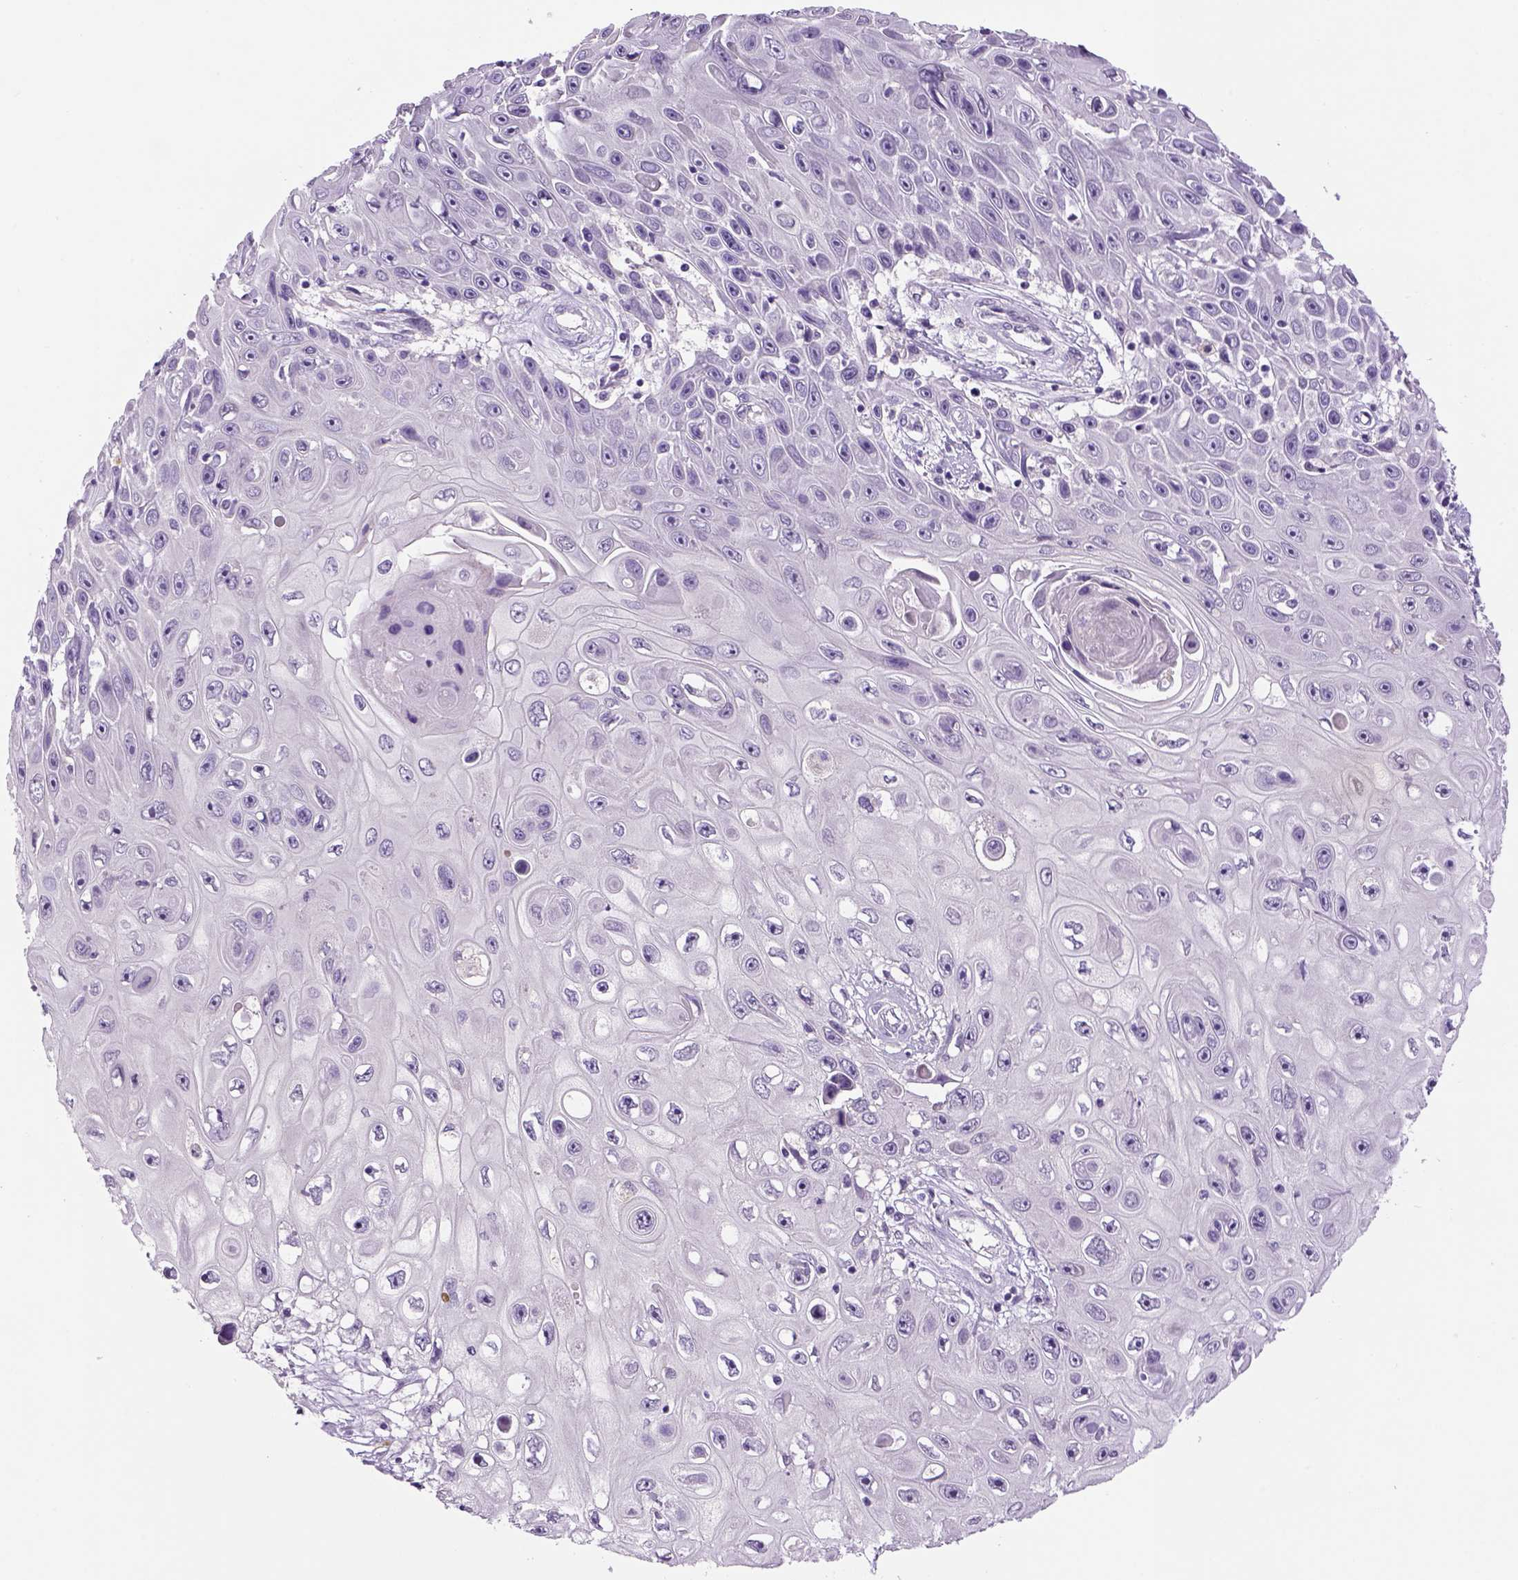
{"staining": {"intensity": "negative", "quantity": "none", "location": "none"}, "tissue": "skin cancer", "cell_type": "Tumor cells", "image_type": "cancer", "snomed": [{"axis": "morphology", "description": "Squamous cell carcinoma, NOS"}, {"axis": "topography", "description": "Skin"}], "caption": "Tumor cells are negative for brown protein staining in skin squamous cell carcinoma.", "gene": "DBH", "patient": {"sex": "male", "age": 82}}